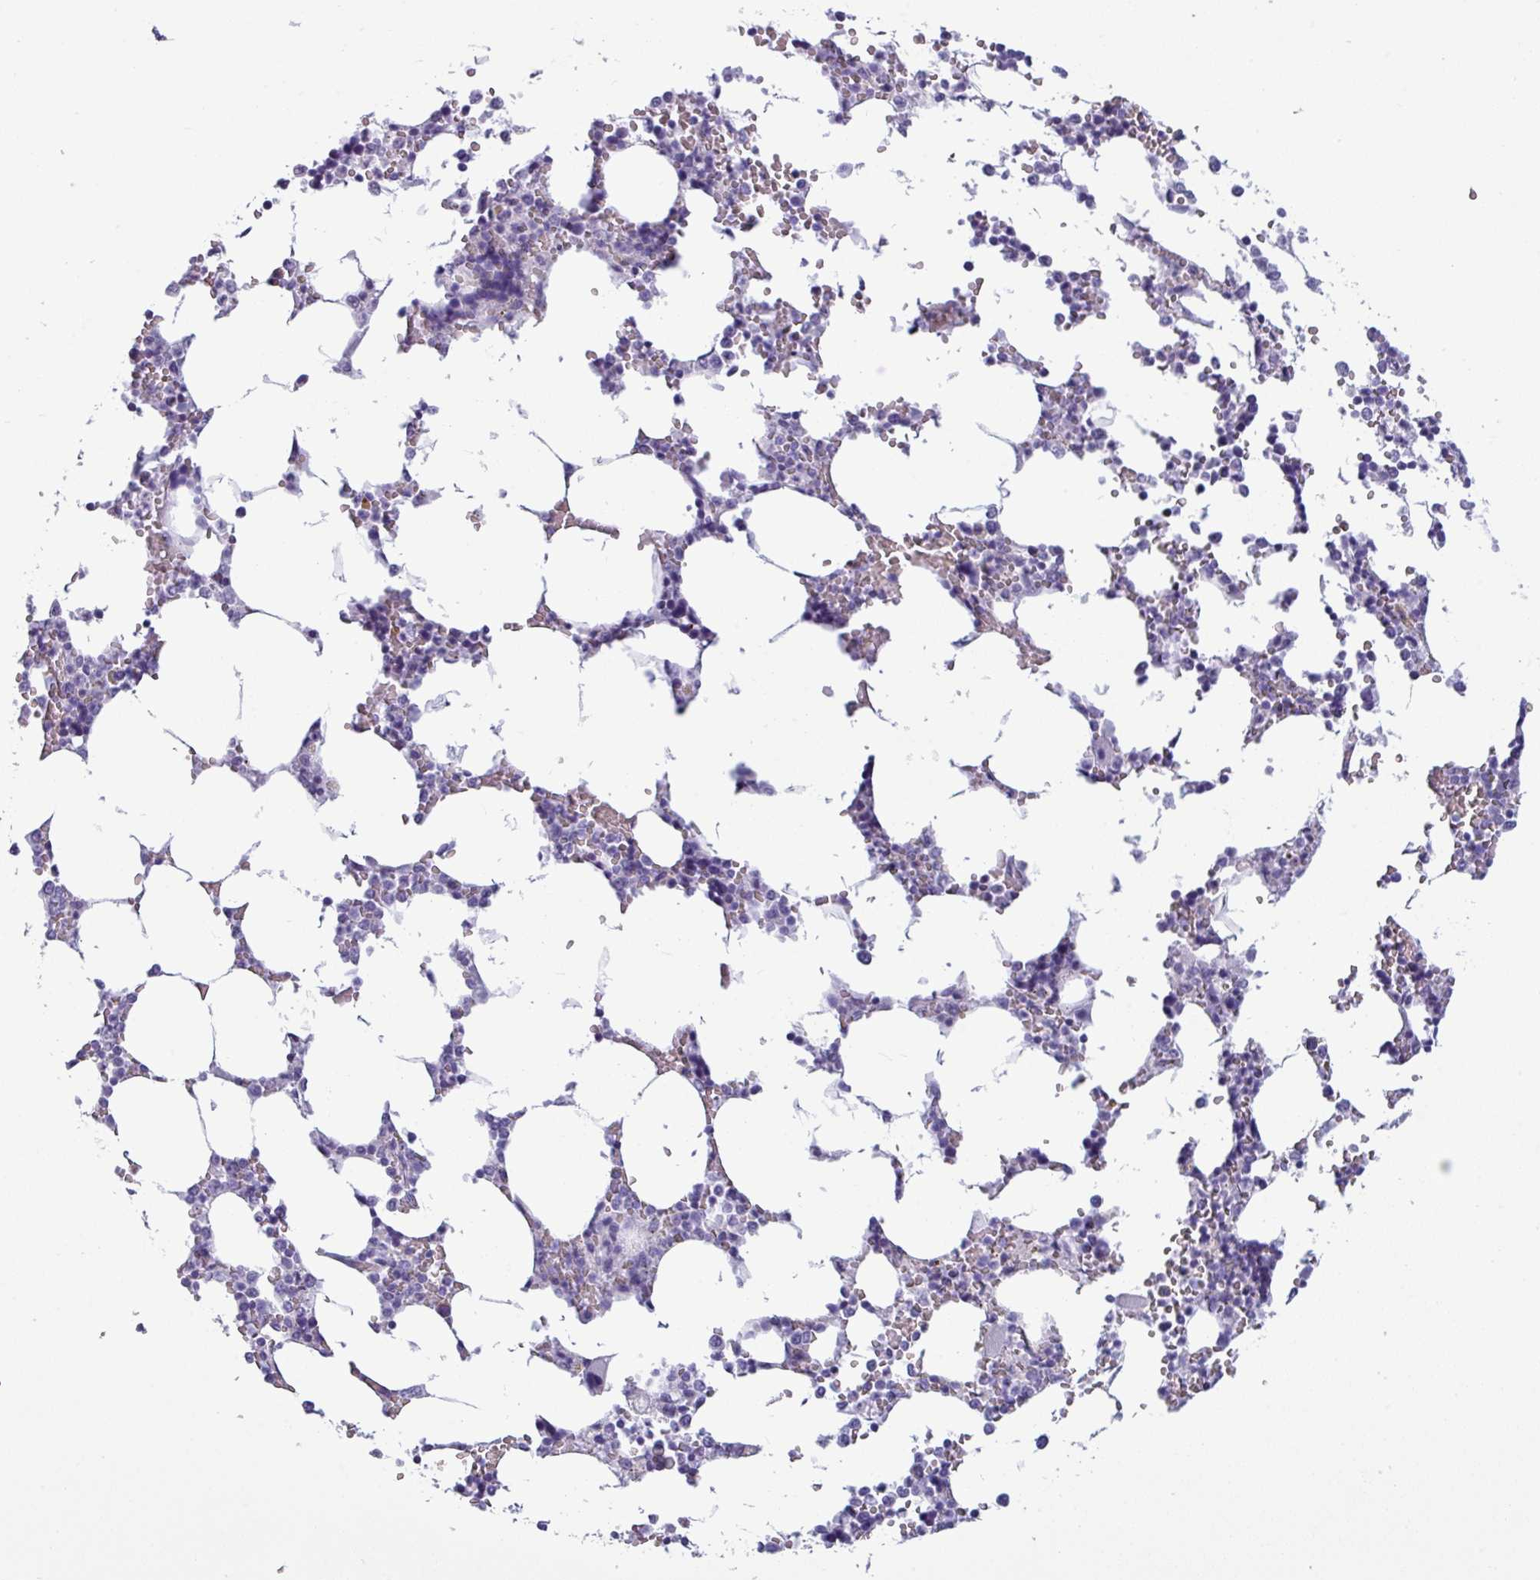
{"staining": {"intensity": "negative", "quantity": "none", "location": "none"}, "tissue": "bone marrow", "cell_type": "Hematopoietic cells", "image_type": "normal", "snomed": [{"axis": "morphology", "description": "Normal tissue, NOS"}, {"axis": "topography", "description": "Bone marrow"}], "caption": "Immunohistochemistry (IHC) of normal bone marrow exhibits no expression in hematopoietic cells.", "gene": "SRGAP1", "patient": {"sex": "male", "age": 64}}